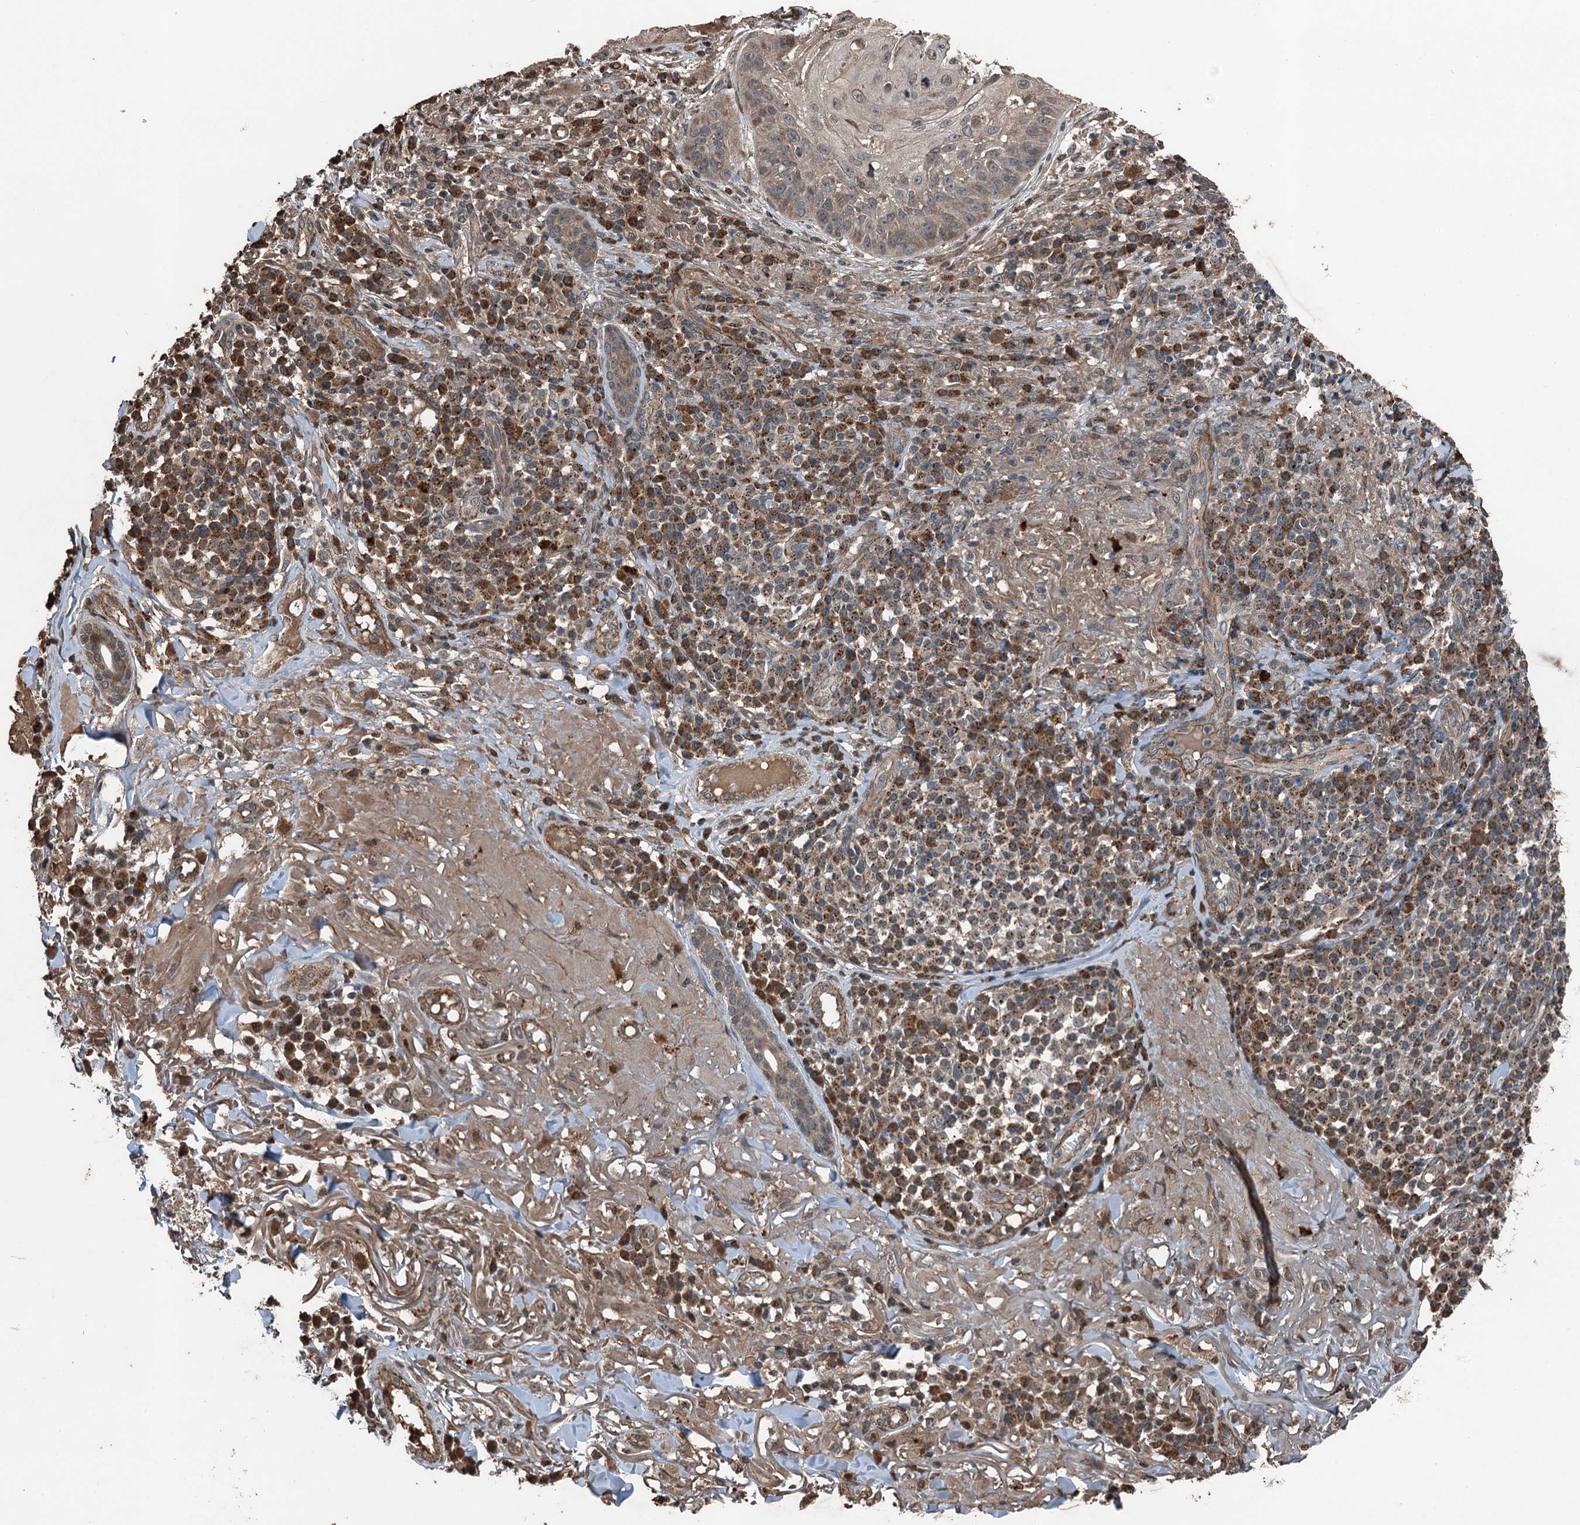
{"staining": {"intensity": "weak", "quantity": "<25%", "location": "cytoplasmic/membranous"}, "tissue": "skin cancer", "cell_type": "Tumor cells", "image_type": "cancer", "snomed": [{"axis": "morphology", "description": "Normal tissue, NOS"}, {"axis": "morphology", "description": "Basal cell carcinoma"}, {"axis": "topography", "description": "Skin"}], "caption": "This is a histopathology image of immunohistochemistry staining of skin basal cell carcinoma, which shows no staining in tumor cells. (Brightfield microscopy of DAB IHC at high magnification).", "gene": "TCTN1", "patient": {"sex": "male", "age": 93}}